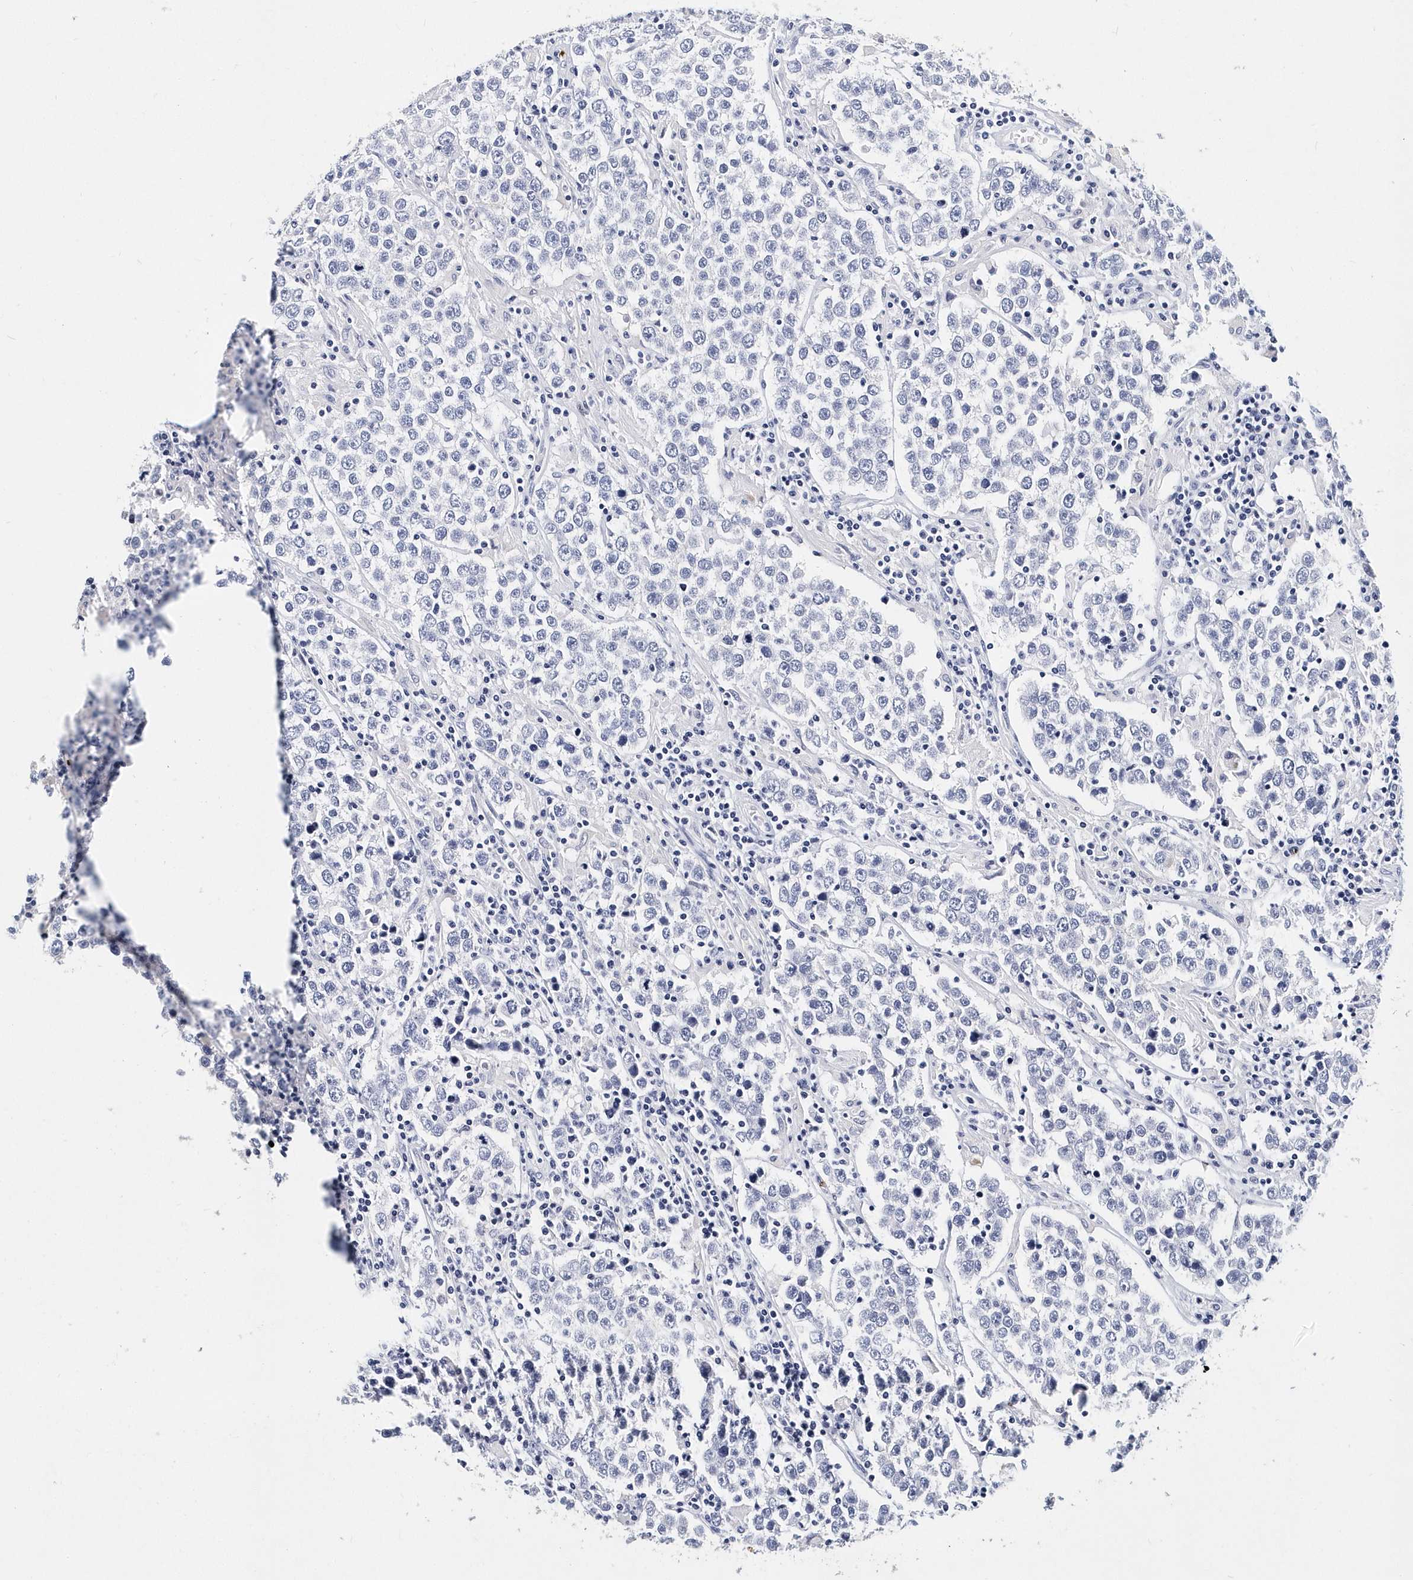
{"staining": {"intensity": "negative", "quantity": "none", "location": "none"}, "tissue": "testis cancer", "cell_type": "Tumor cells", "image_type": "cancer", "snomed": [{"axis": "morphology", "description": "Normal tissue, NOS"}, {"axis": "morphology", "description": "Urothelial carcinoma, High grade"}, {"axis": "morphology", "description": "Seminoma, NOS"}, {"axis": "morphology", "description": "Carcinoma, Embryonal, NOS"}, {"axis": "topography", "description": "Urinary bladder"}, {"axis": "topography", "description": "Testis"}], "caption": "DAB immunohistochemical staining of human testis cancer exhibits no significant expression in tumor cells.", "gene": "ITGA2B", "patient": {"sex": "male", "age": 41}}